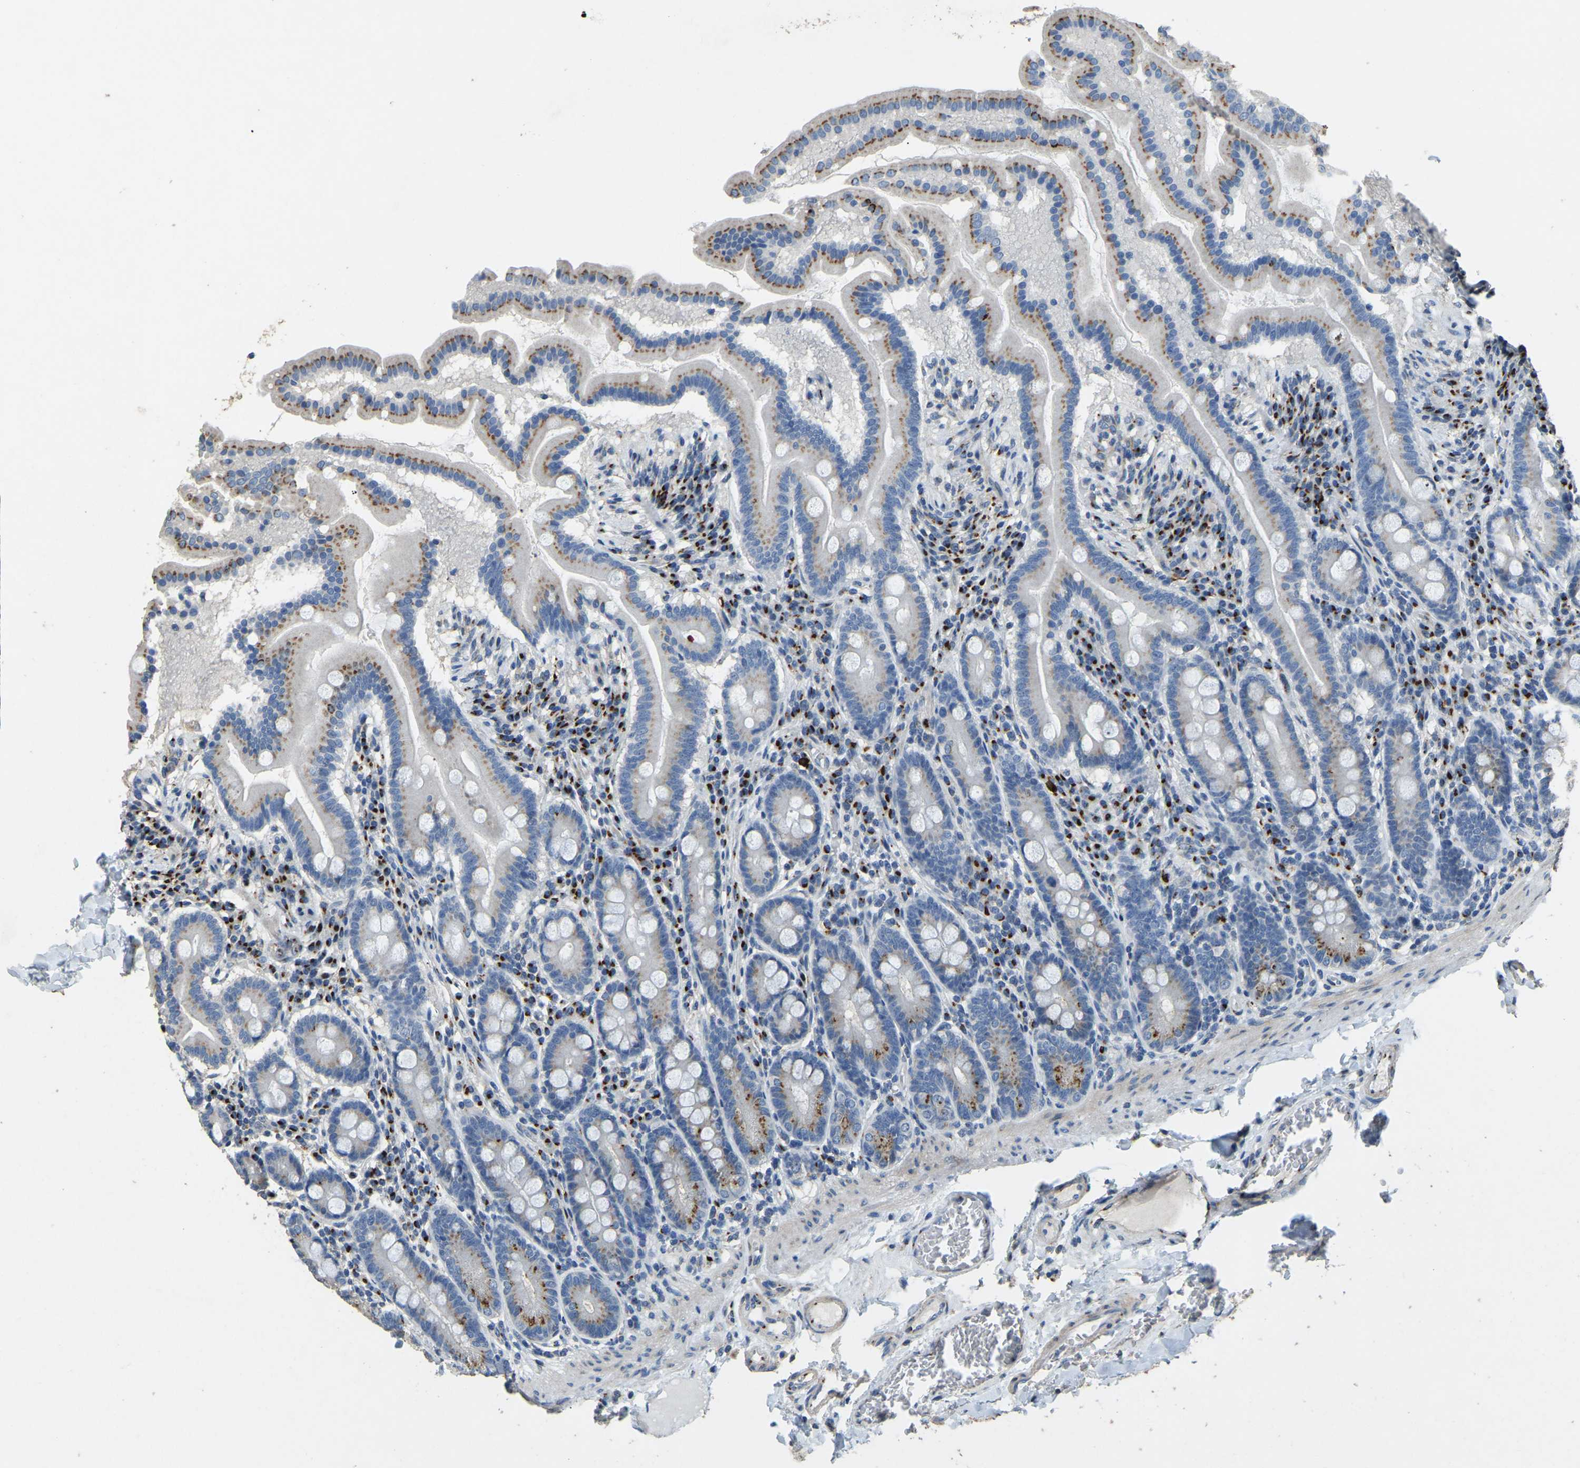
{"staining": {"intensity": "moderate", "quantity": "25%-75%", "location": "cytoplasmic/membranous"}, "tissue": "duodenum", "cell_type": "Glandular cells", "image_type": "normal", "snomed": [{"axis": "morphology", "description": "Normal tissue, NOS"}, {"axis": "topography", "description": "Duodenum"}], "caption": "Glandular cells demonstrate medium levels of moderate cytoplasmic/membranous expression in approximately 25%-75% of cells in unremarkable duodenum.", "gene": "FAM174A", "patient": {"sex": "male", "age": 50}}